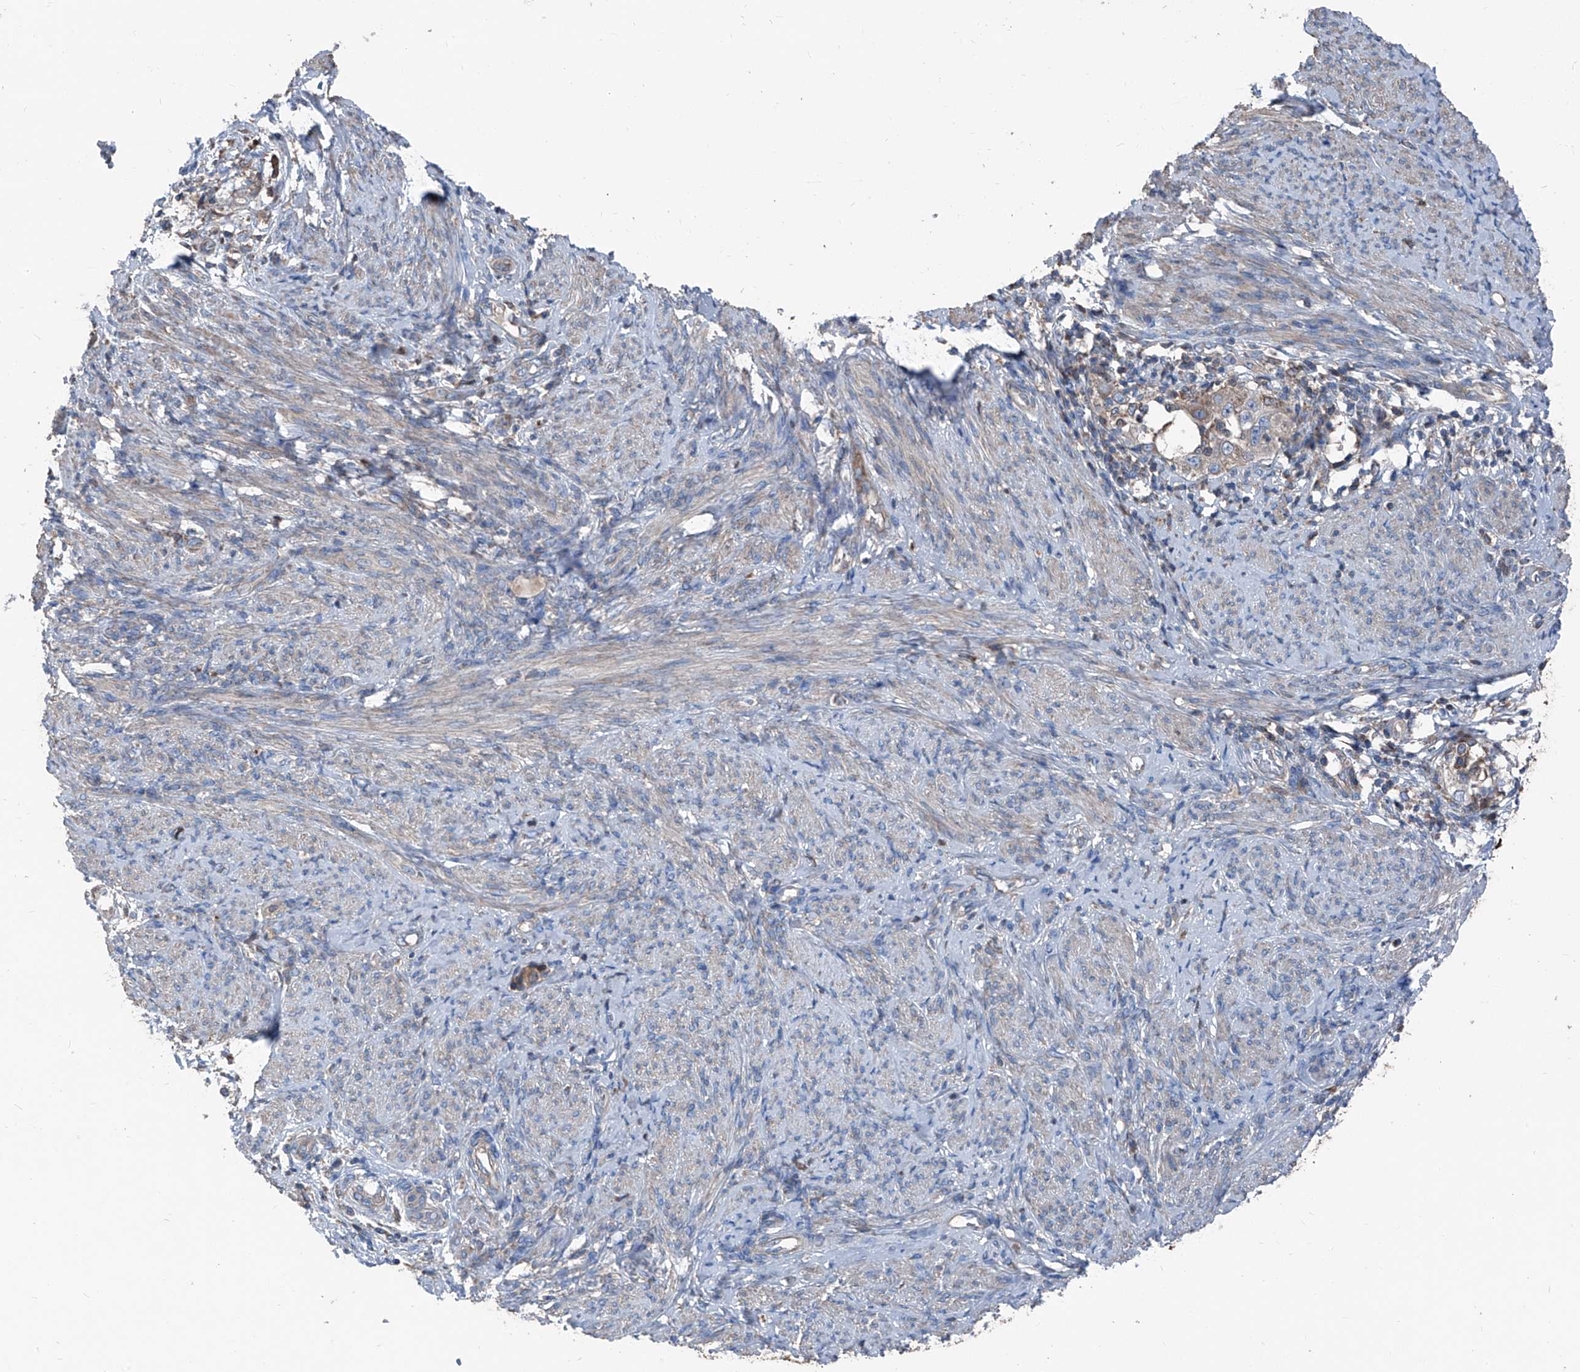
{"staining": {"intensity": "weak", "quantity": "<25%", "location": "cytoplasmic/membranous"}, "tissue": "endometrial cancer", "cell_type": "Tumor cells", "image_type": "cancer", "snomed": [{"axis": "morphology", "description": "Adenocarcinoma, NOS"}, {"axis": "topography", "description": "Endometrium"}], "caption": "DAB immunohistochemical staining of endometrial cancer (adenocarcinoma) displays no significant staining in tumor cells.", "gene": "GPAT3", "patient": {"sex": "female", "age": 85}}